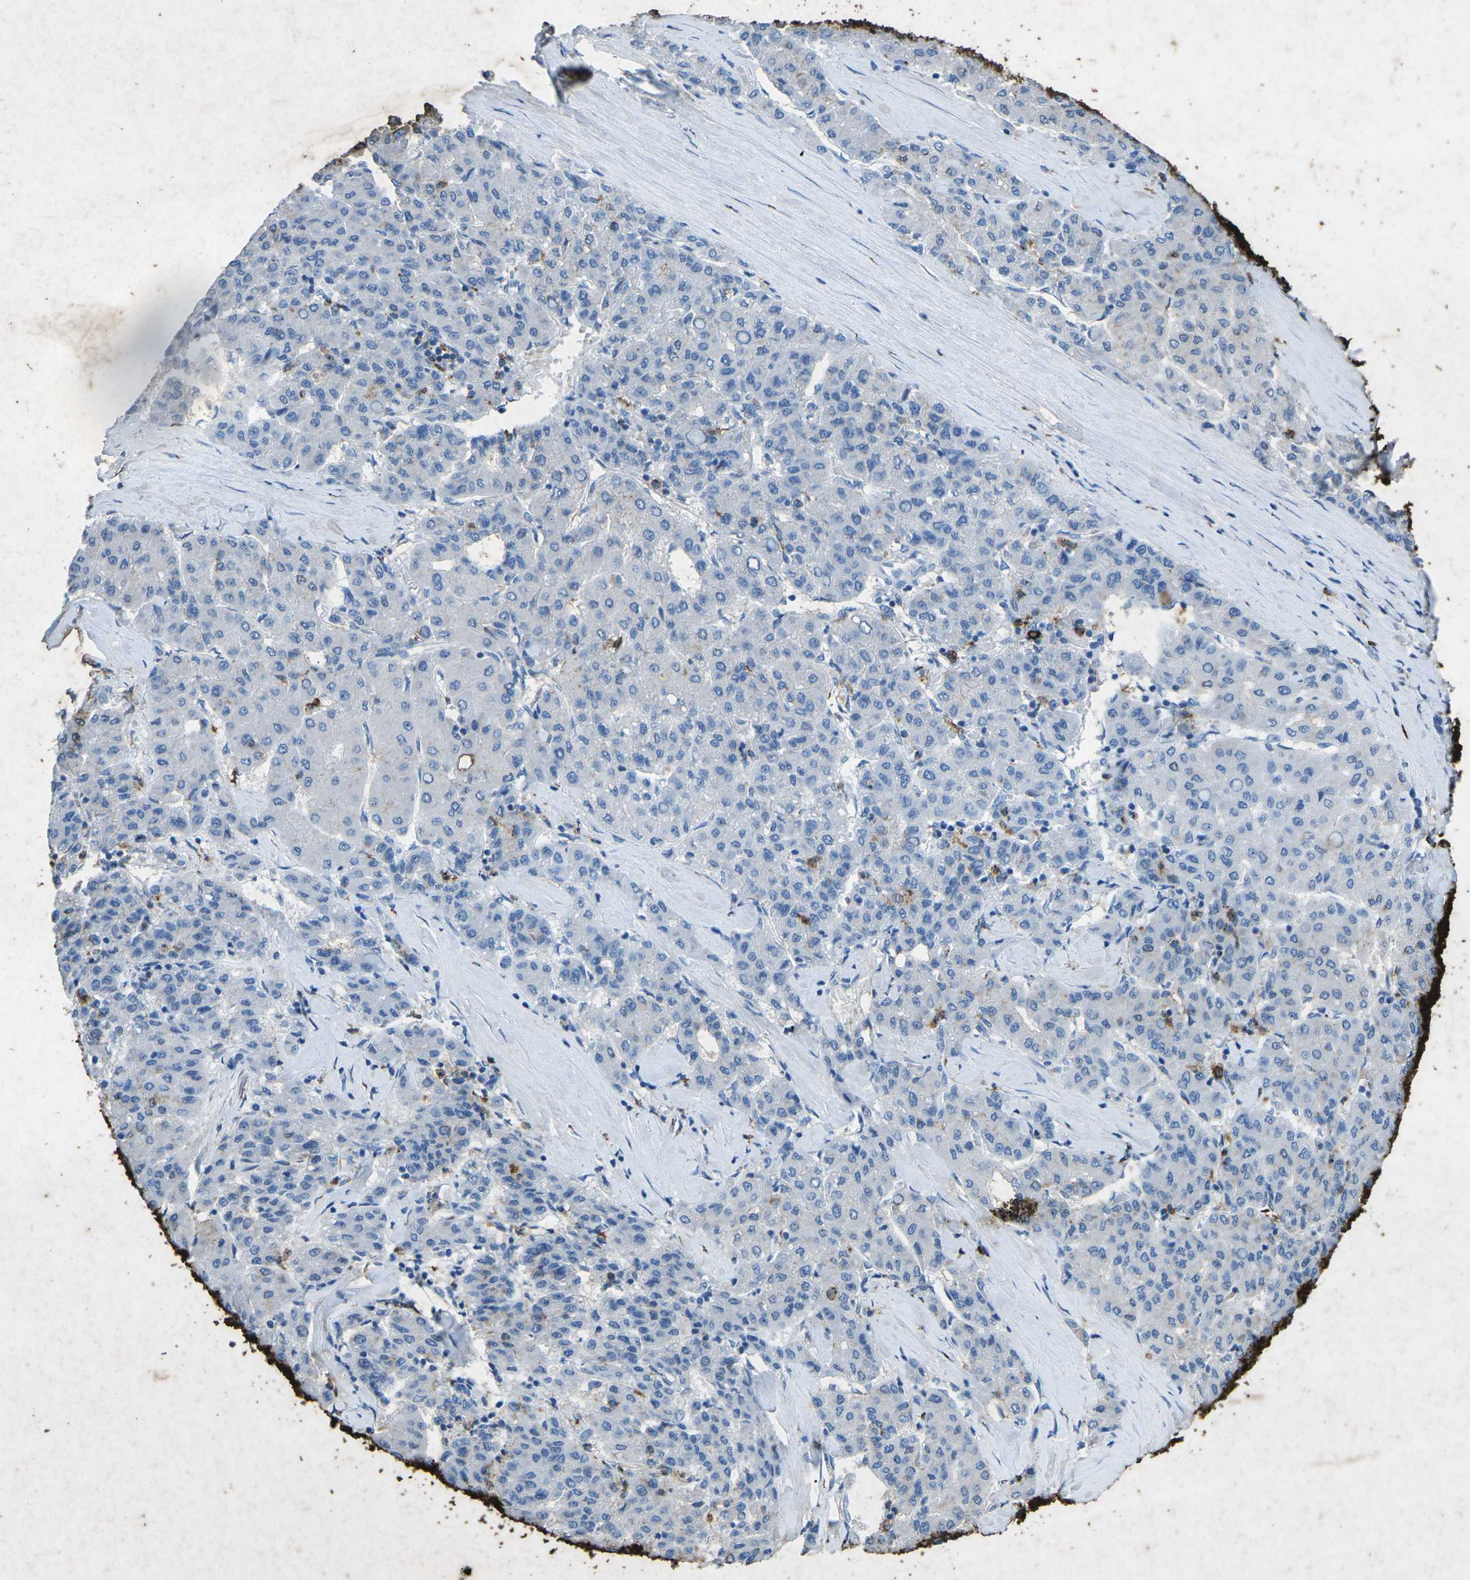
{"staining": {"intensity": "negative", "quantity": "none", "location": "none"}, "tissue": "liver cancer", "cell_type": "Tumor cells", "image_type": "cancer", "snomed": [{"axis": "morphology", "description": "Carcinoma, Hepatocellular, NOS"}, {"axis": "topography", "description": "Liver"}], "caption": "High magnification brightfield microscopy of liver cancer (hepatocellular carcinoma) stained with DAB (brown) and counterstained with hematoxylin (blue): tumor cells show no significant positivity.", "gene": "CTAGE1", "patient": {"sex": "male", "age": 65}}